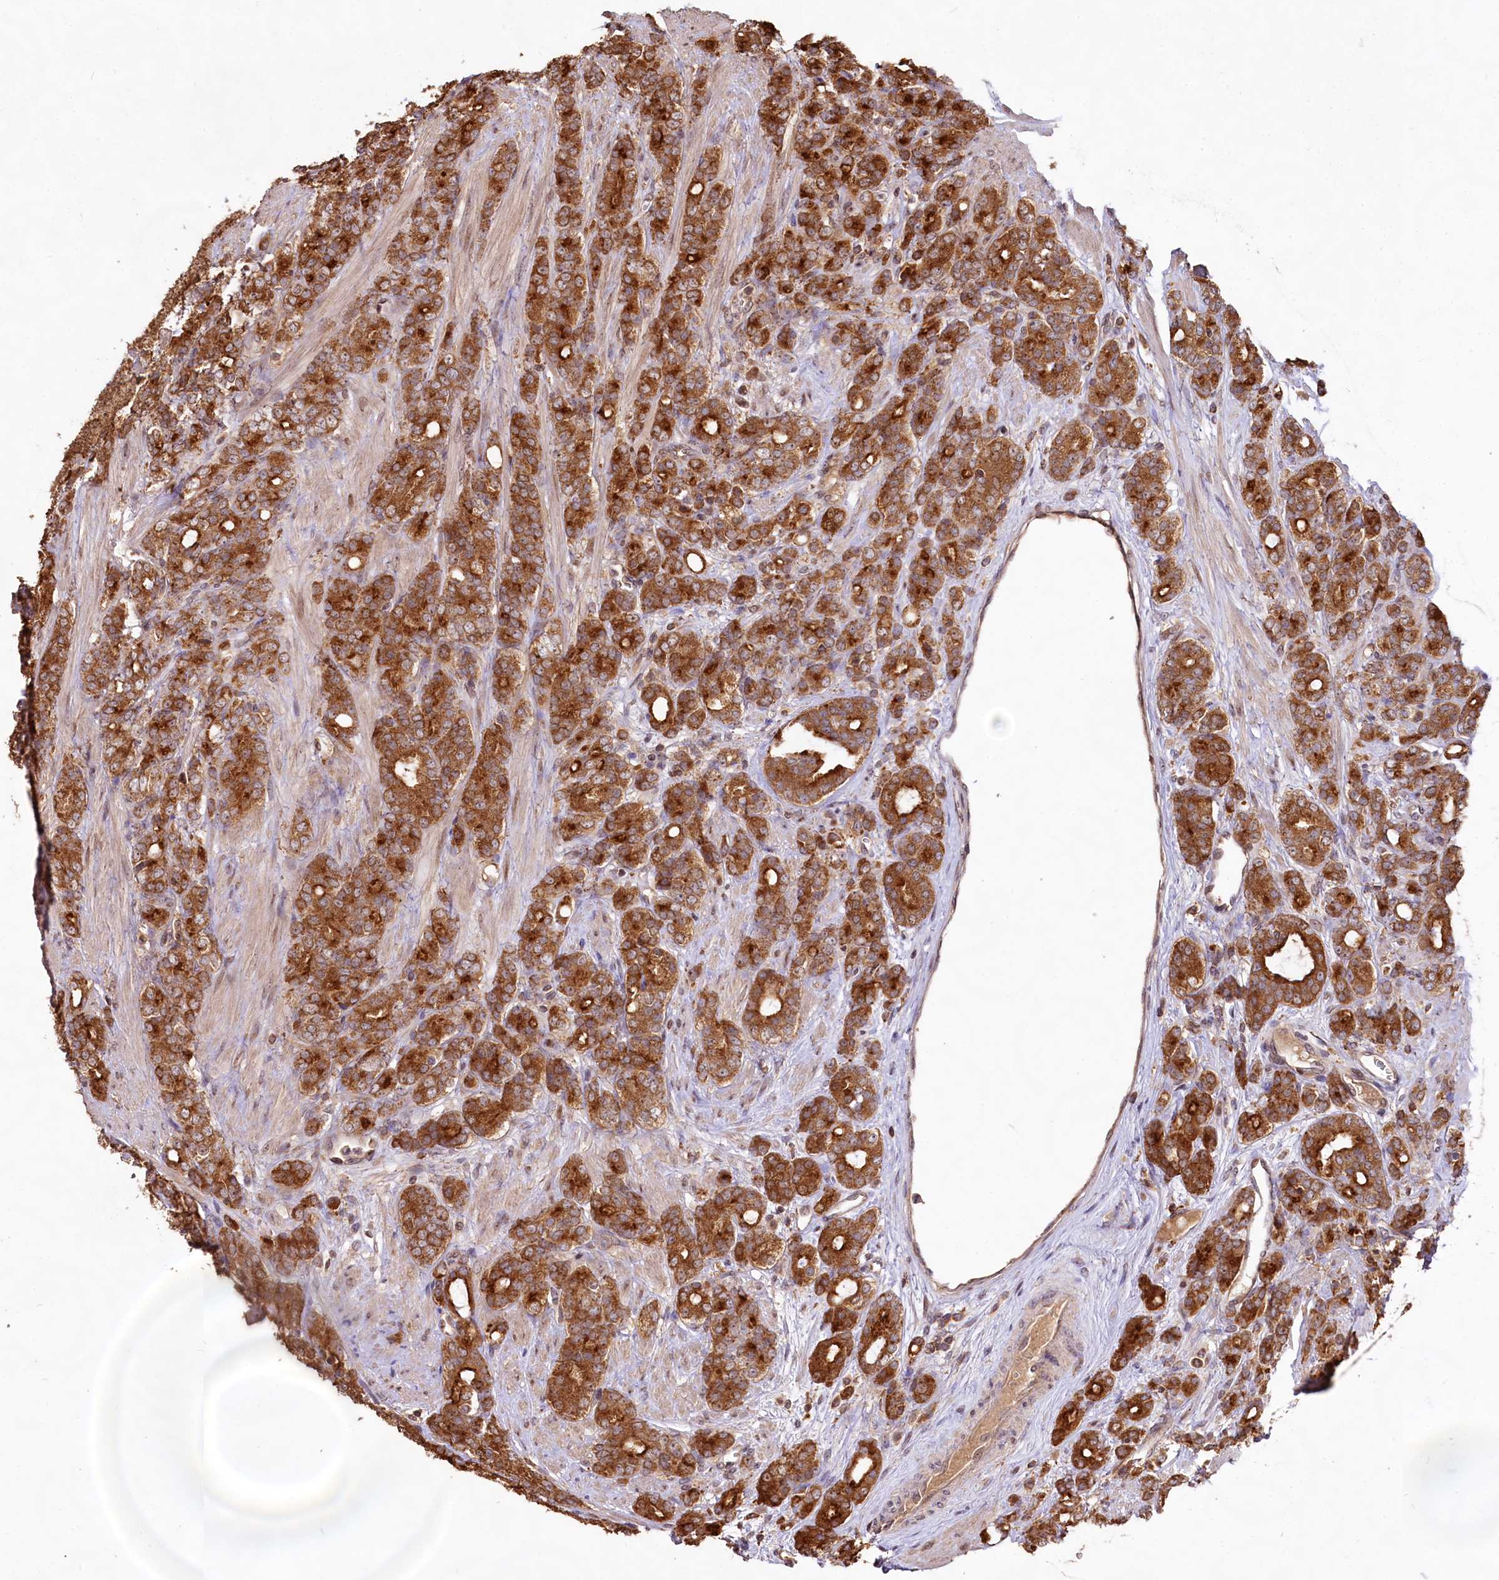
{"staining": {"intensity": "moderate", "quantity": ">75%", "location": "cytoplasmic/membranous,nuclear"}, "tissue": "prostate cancer", "cell_type": "Tumor cells", "image_type": "cancer", "snomed": [{"axis": "morphology", "description": "Adenocarcinoma, High grade"}, {"axis": "topography", "description": "Prostate"}], "caption": "Tumor cells reveal medium levels of moderate cytoplasmic/membranous and nuclear staining in about >75% of cells in human prostate cancer (high-grade adenocarcinoma).", "gene": "RRP8", "patient": {"sex": "male", "age": 62}}